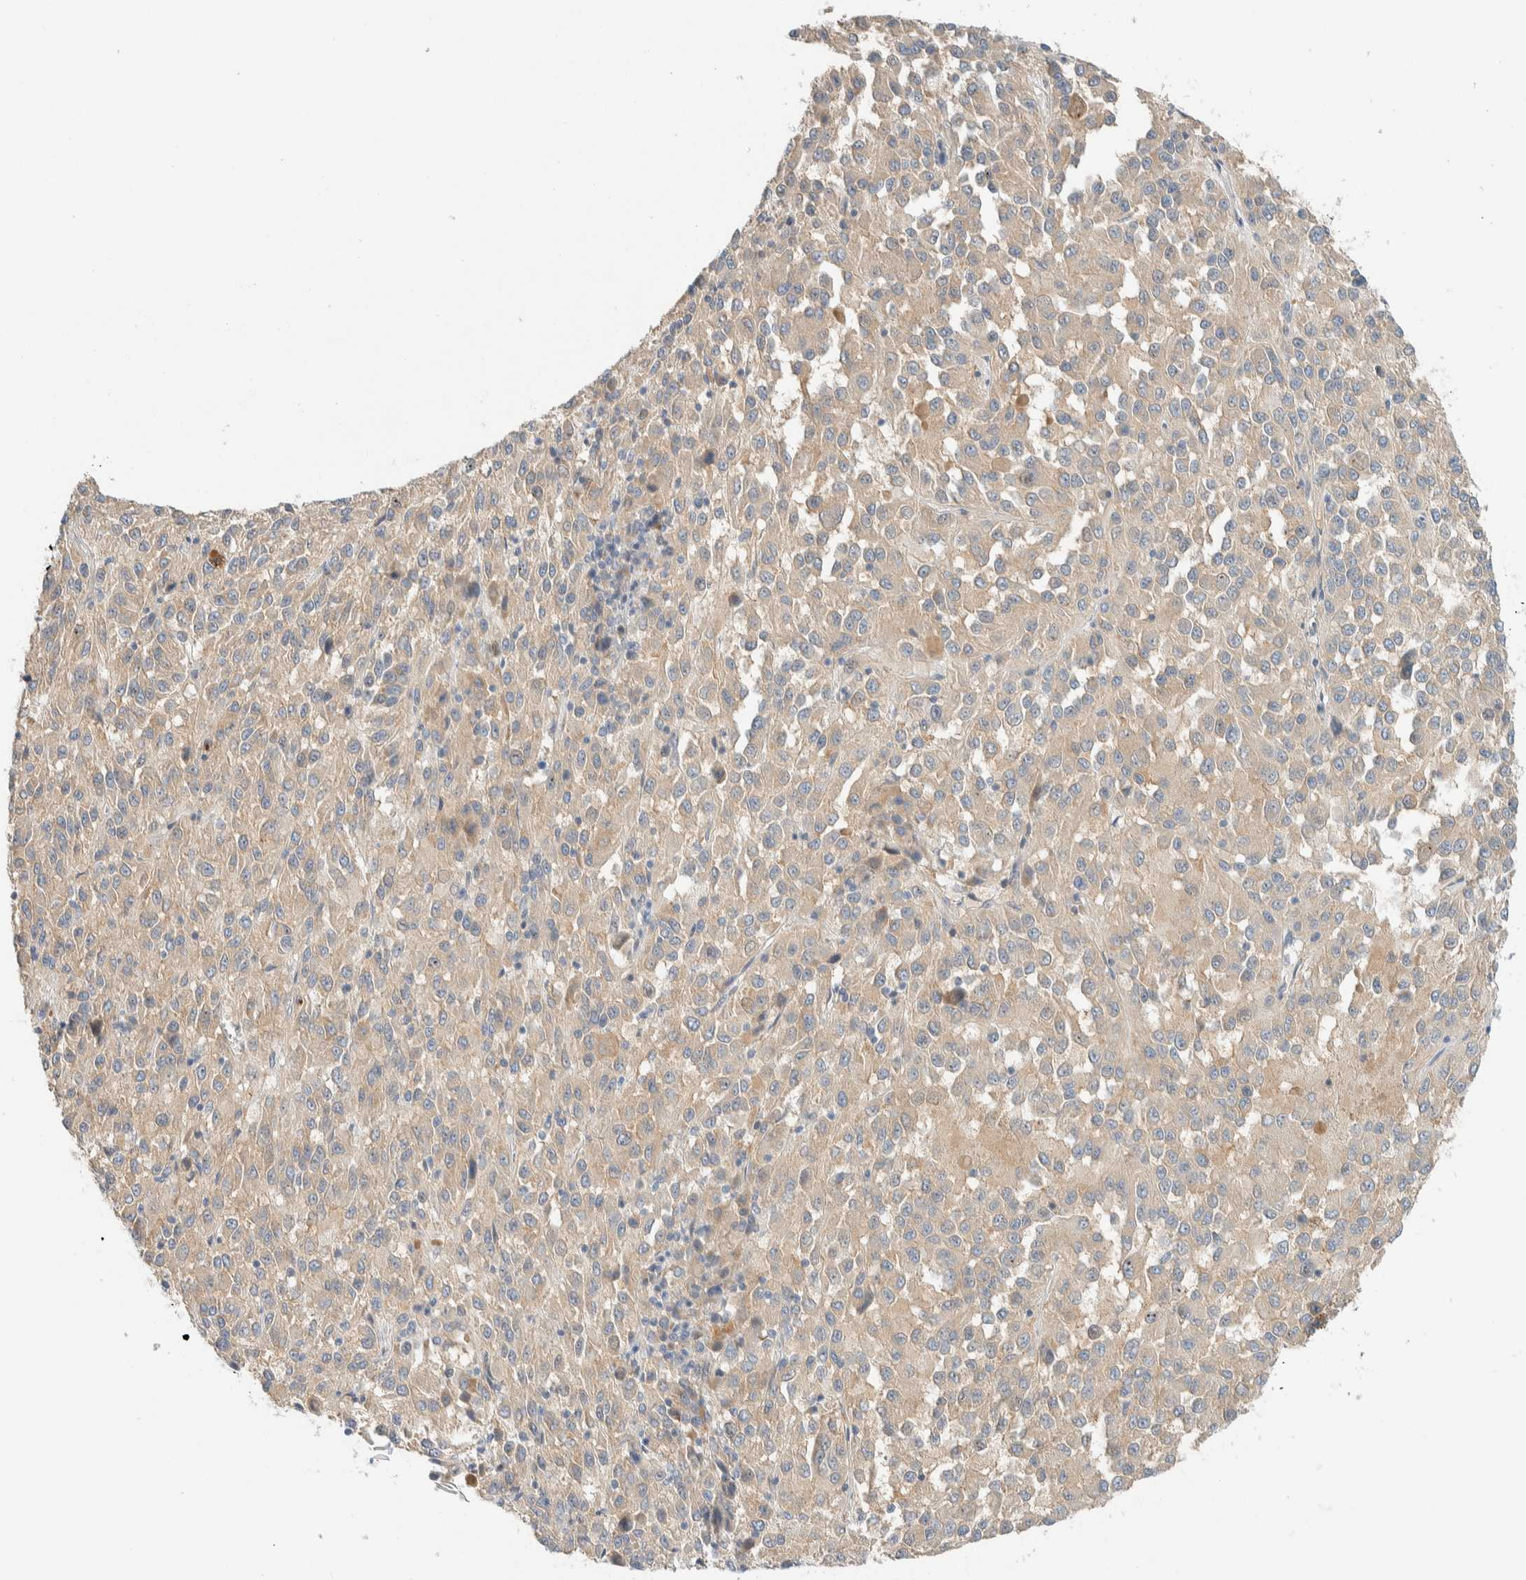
{"staining": {"intensity": "weak", "quantity": ">75%", "location": "cytoplasmic/membranous"}, "tissue": "melanoma", "cell_type": "Tumor cells", "image_type": "cancer", "snomed": [{"axis": "morphology", "description": "Malignant melanoma, Metastatic site"}, {"axis": "topography", "description": "Lung"}], "caption": "Approximately >75% of tumor cells in malignant melanoma (metastatic site) display weak cytoplasmic/membranous protein positivity as visualized by brown immunohistochemical staining.", "gene": "TMEM184B", "patient": {"sex": "male", "age": 64}}